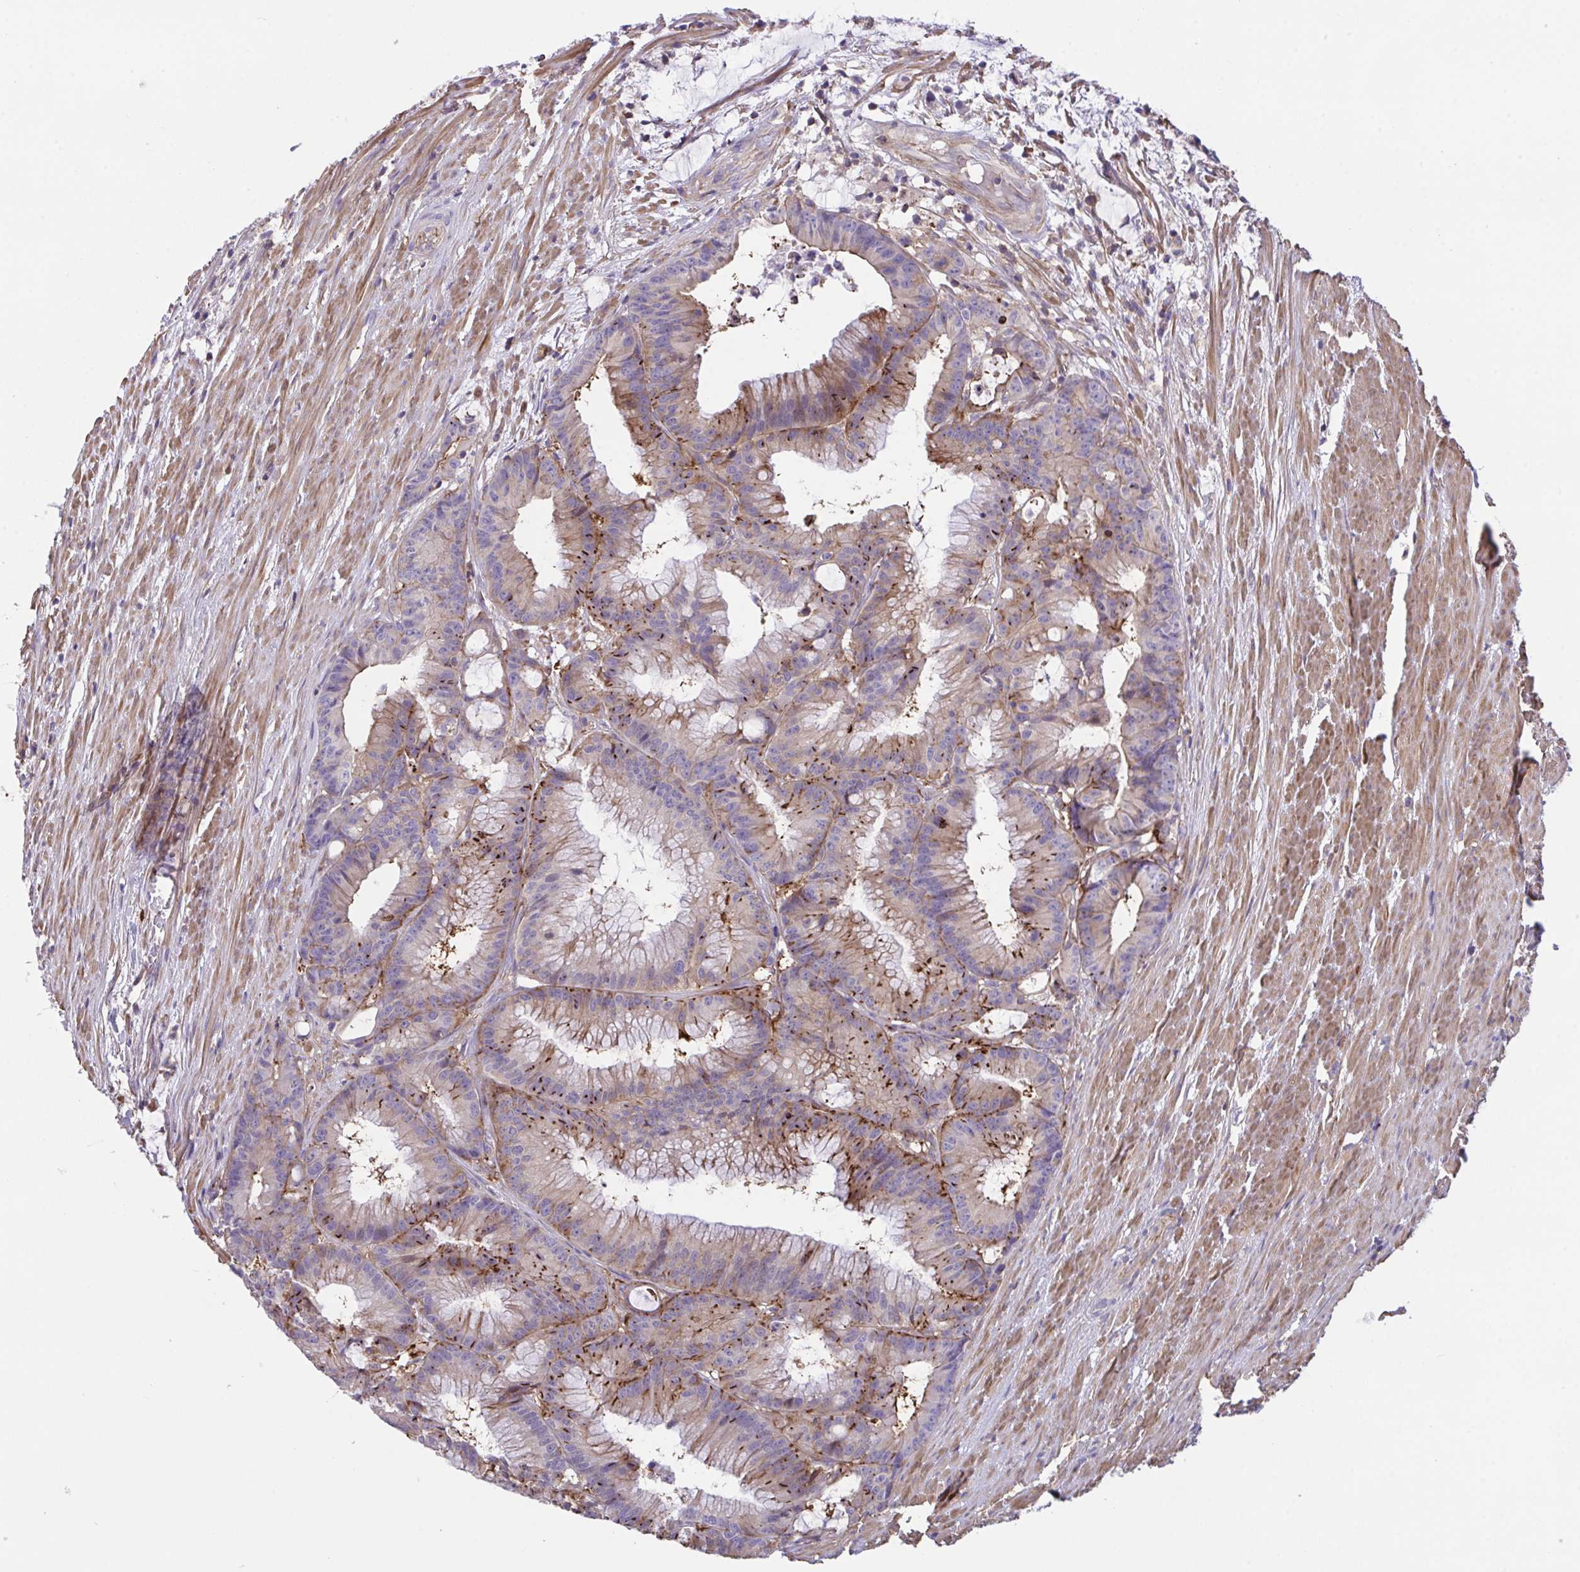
{"staining": {"intensity": "moderate", "quantity": "25%-75%", "location": "cytoplasmic/membranous"}, "tissue": "colorectal cancer", "cell_type": "Tumor cells", "image_type": "cancer", "snomed": [{"axis": "morphology", "description": "Adenocarcinoma, NOS"}, {"axis": "topography", "description": "Colon"}], "caption": "Human colorectal cancer (adenocarcinoma) stained for a protein (brown) reveals moderate cytoplasmic/membranous positive positivity in approximately 25%-75% of tumor cells.", "gene": "PPIH", "patient": {"sex": "female", "age": 78}}